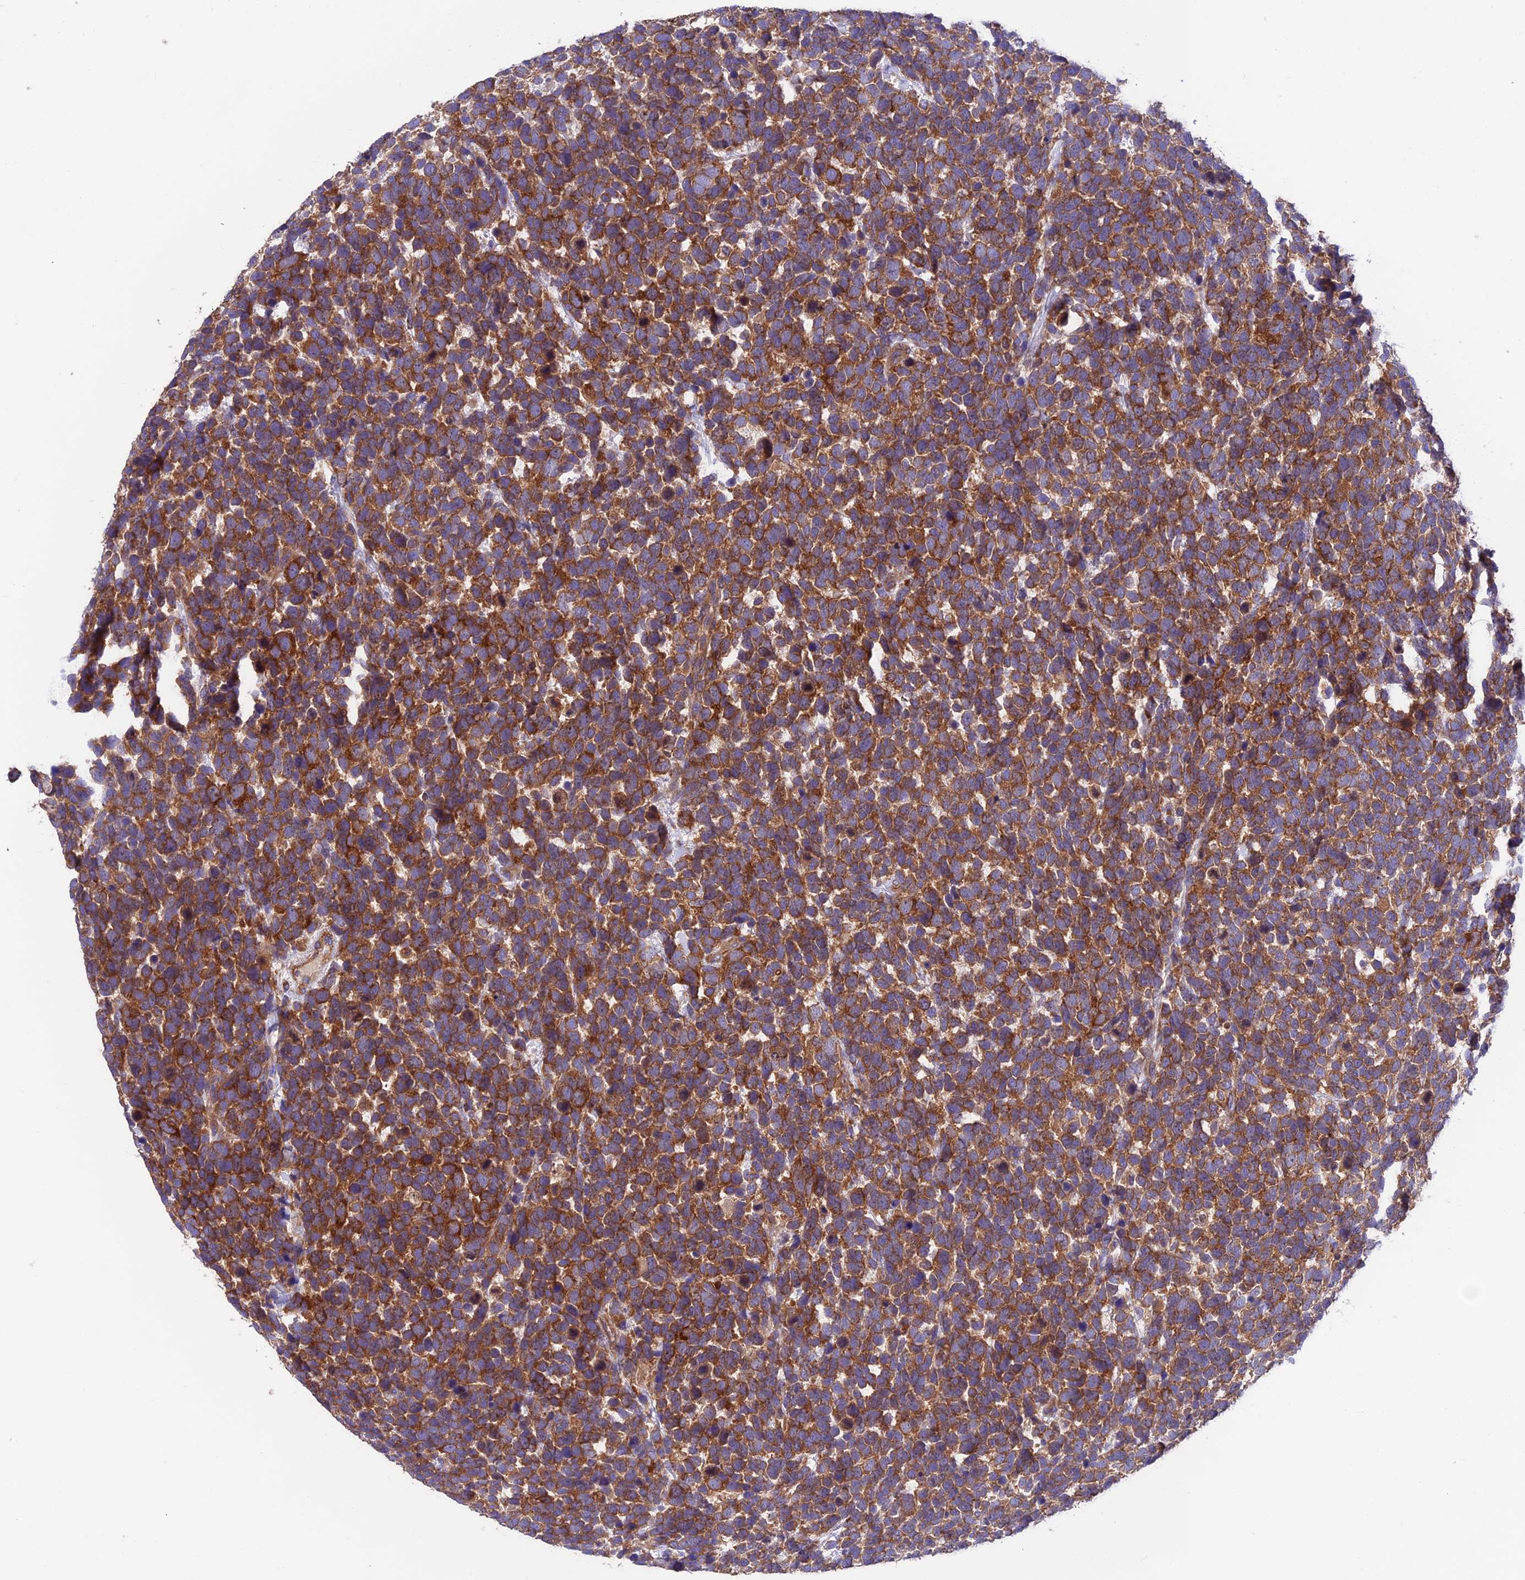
{"staining": {"intensity": "moderate", "quantity": ">75%", "location": "cytoplasmic/membranous"}, "tissue": "urothelial cancer", "cell_type": "Tumor cells", "image_type": "cancer", "snomed": [{"axis": "morphology", "description": "Urothelial carcinoma, High grade"}, {"axis": "topography", "description": "Urinary bladder"}], "caption": "Urothelial carcinoma (high-grade) stained with a protein marker exhibits moderate staining in tumor cells.", "gene": "VPS16", "patient": {"sex": "female", "age": 82}}